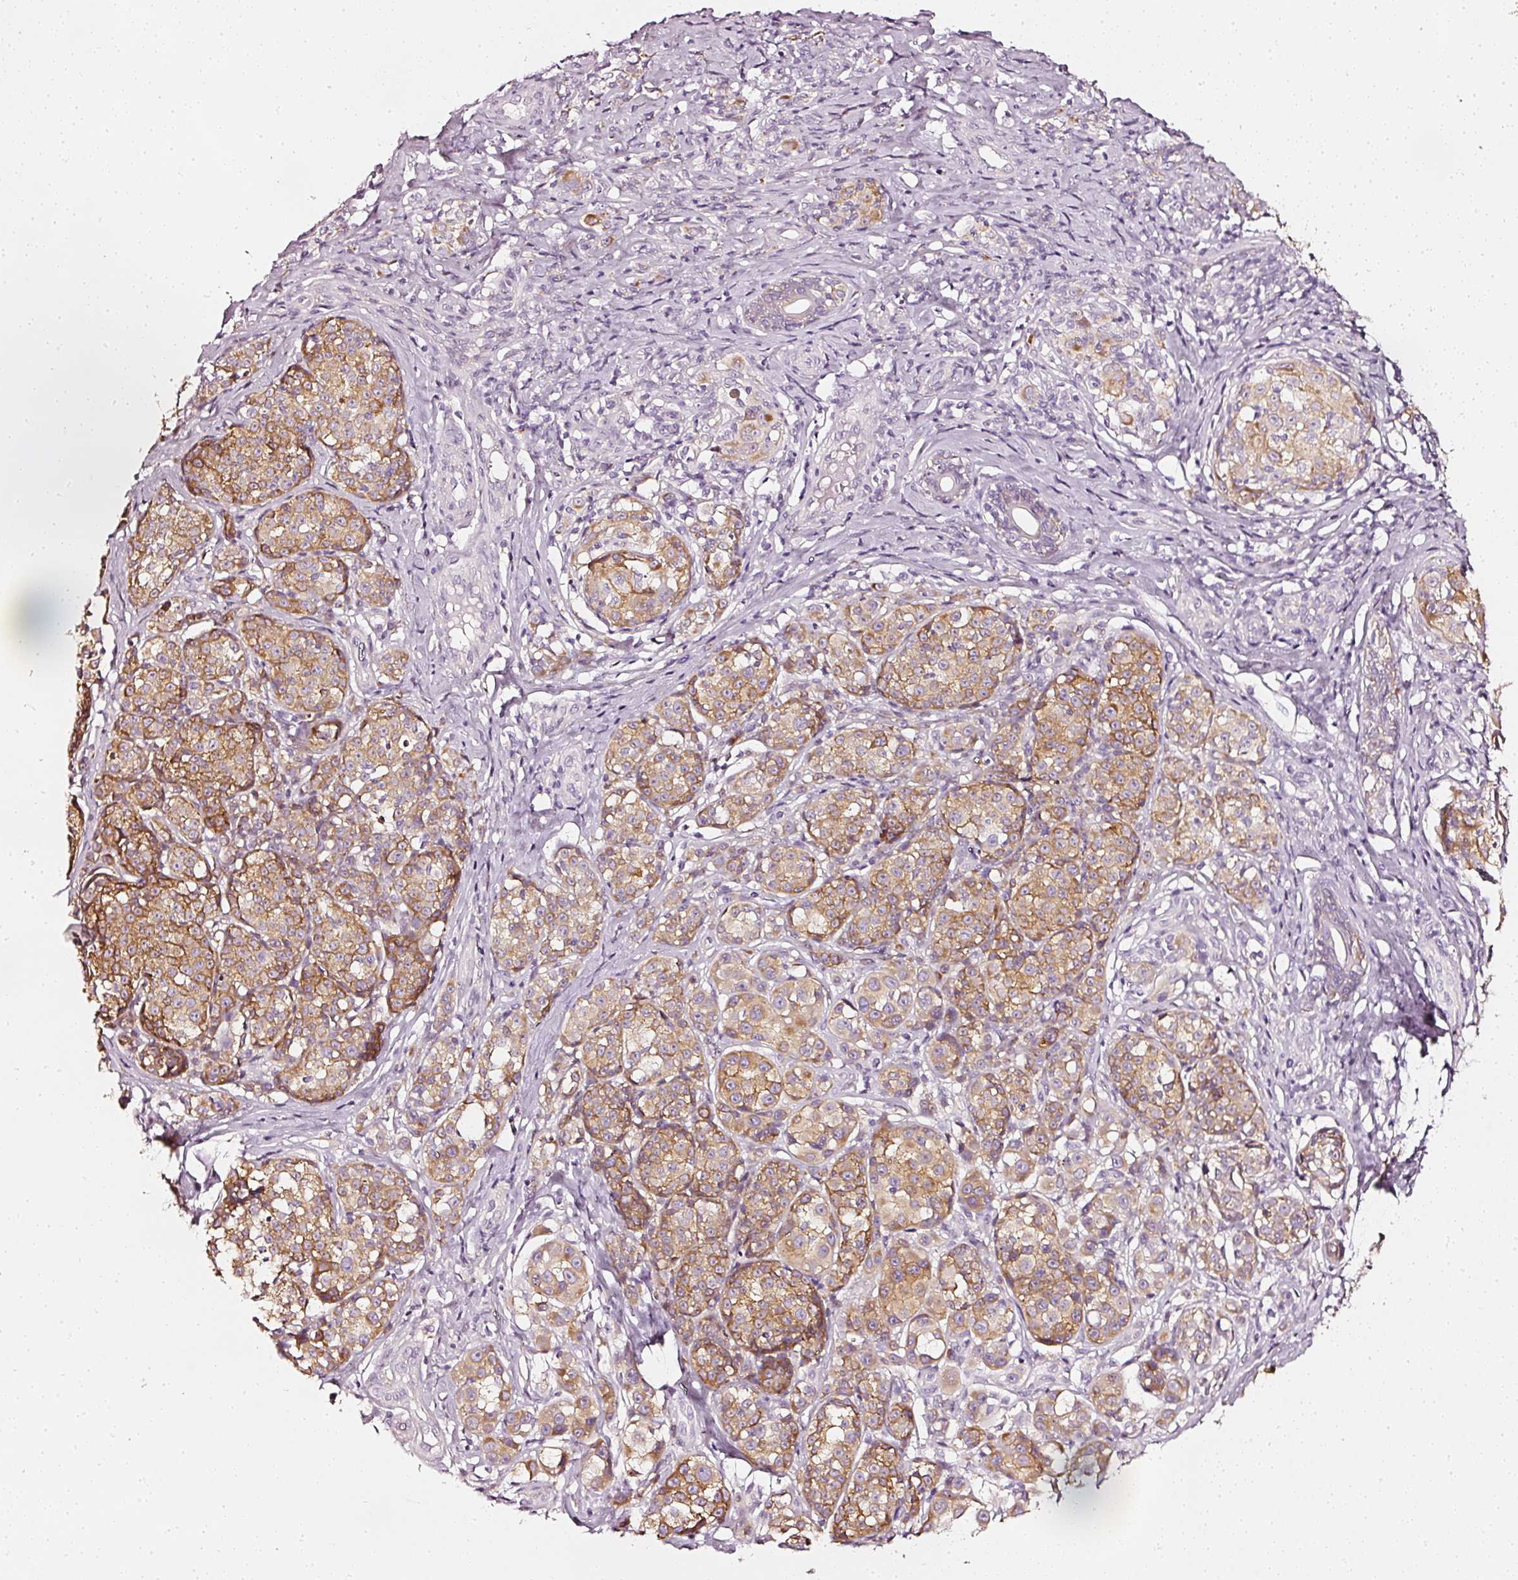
{"staining": {"intensity": "moderate", "quantity": ">75%", "location": "cytoplasmic/membranous"}, "tissue": "melanoma", "cell_type": "Tumor cells", "image_type": "cancer", "snomed": [{"axis": "morphology", "description": "Malignant melanoma, NOS"}, {"axis": "topography", "description": "Skin"}], "caption": "A histopathology image showing moderate cytoplasmic/membranous expression in about >75% of tumor cells in melanoma, as visualized by brown immunohistochemical staining.", "gene": "CNP", "patient": {"sex": "female", "age": 35}}